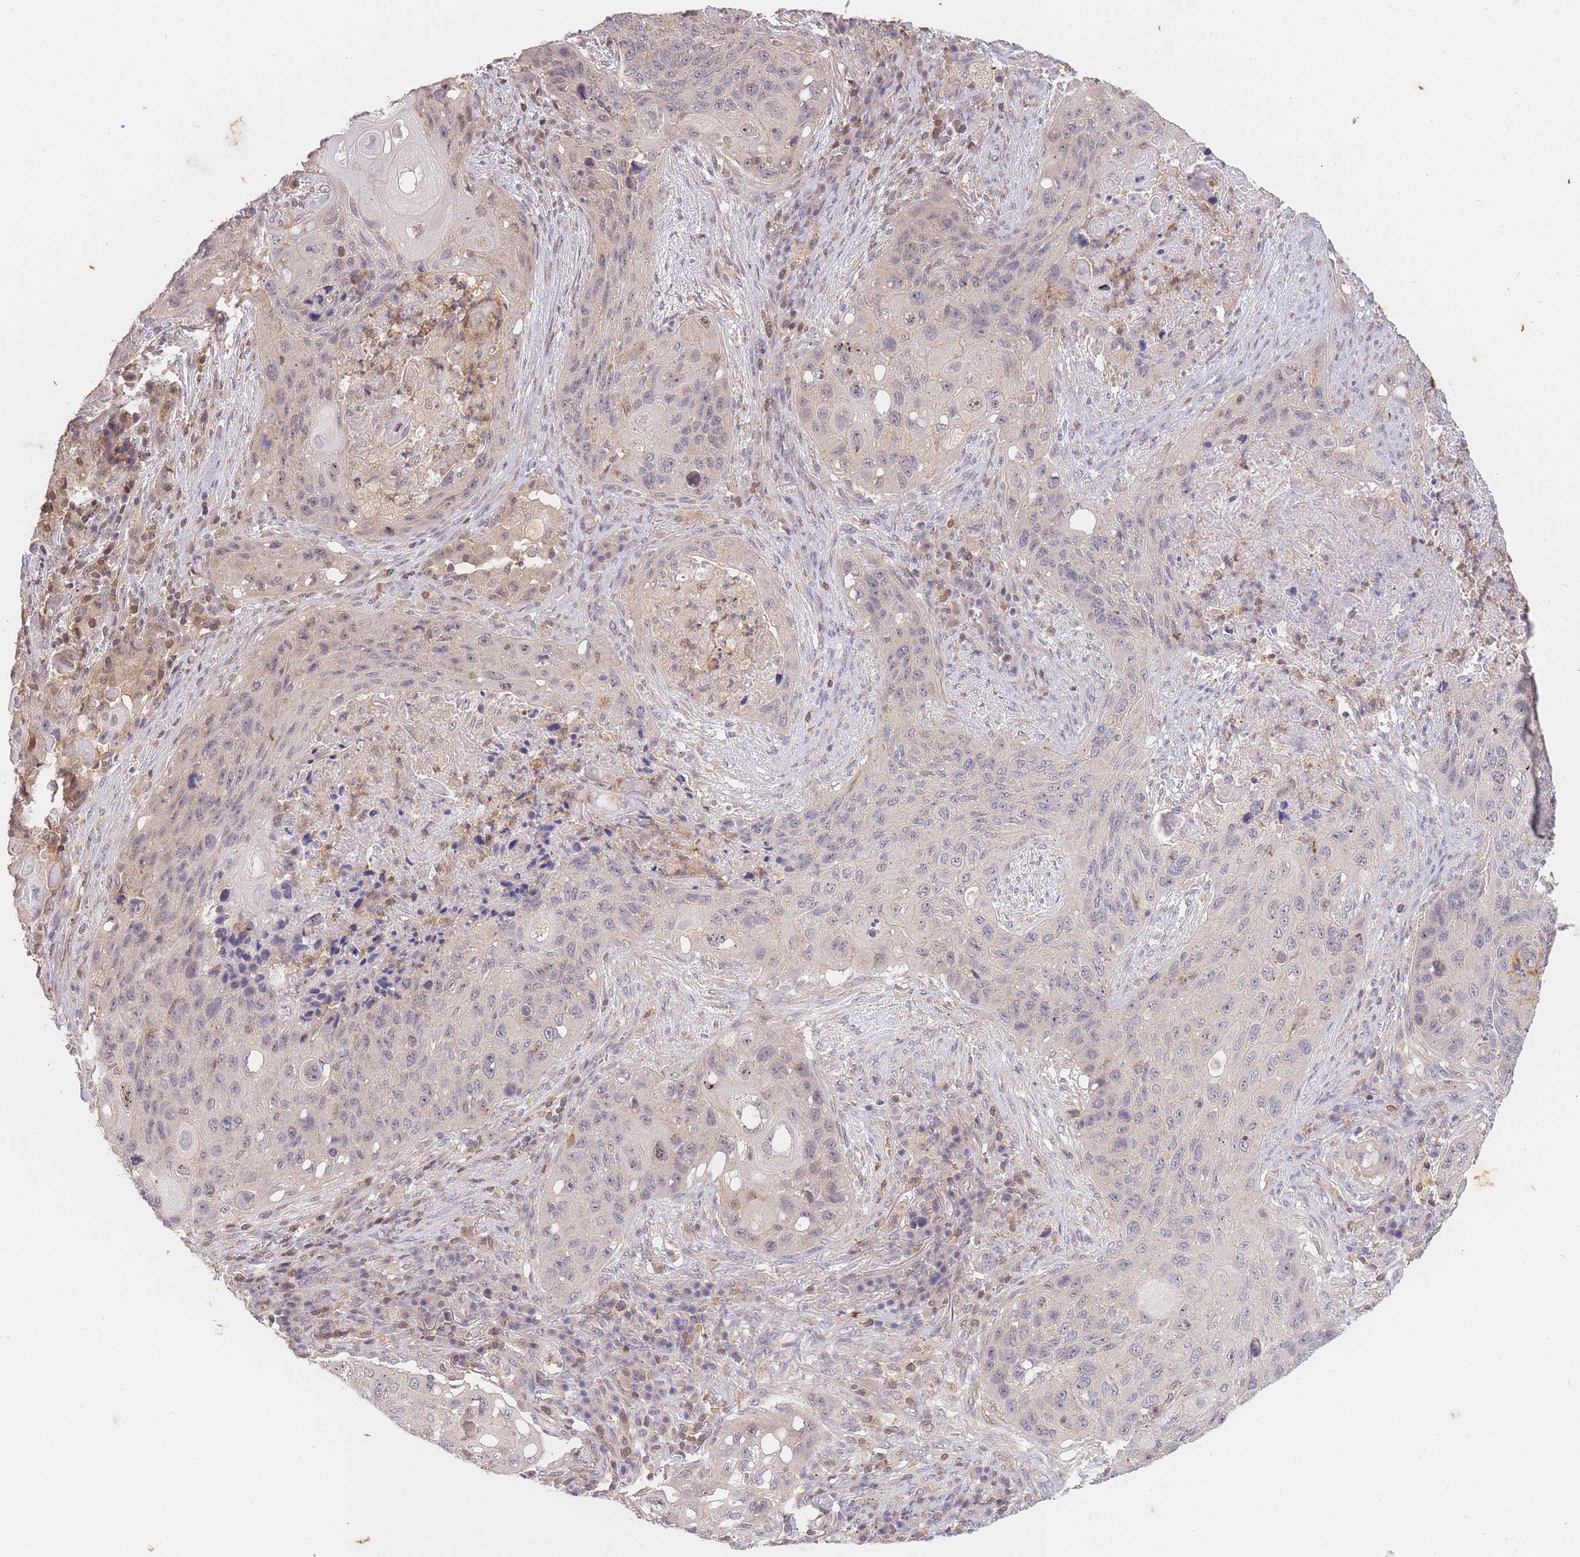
{"staining": {"intensity": "weak", "quantity": "<25%", "location": "cytoplasmic/membranous,nuclear"}, "tissue": "lung cancer", "cell_type": "Tumor cells", "image_type": "cancer", "snomed": [{"axis": "morphology", "description": "Squamous cell carcinoma, NOS"}, {"axis": "topography", "description": "Lung"}], "caption": "An image of lung cancer stained for a protein demonstrates no brown staining in tumor cells.", "gene": "ST8SIA4", "patient": {"sex": "female", "age": 63}}